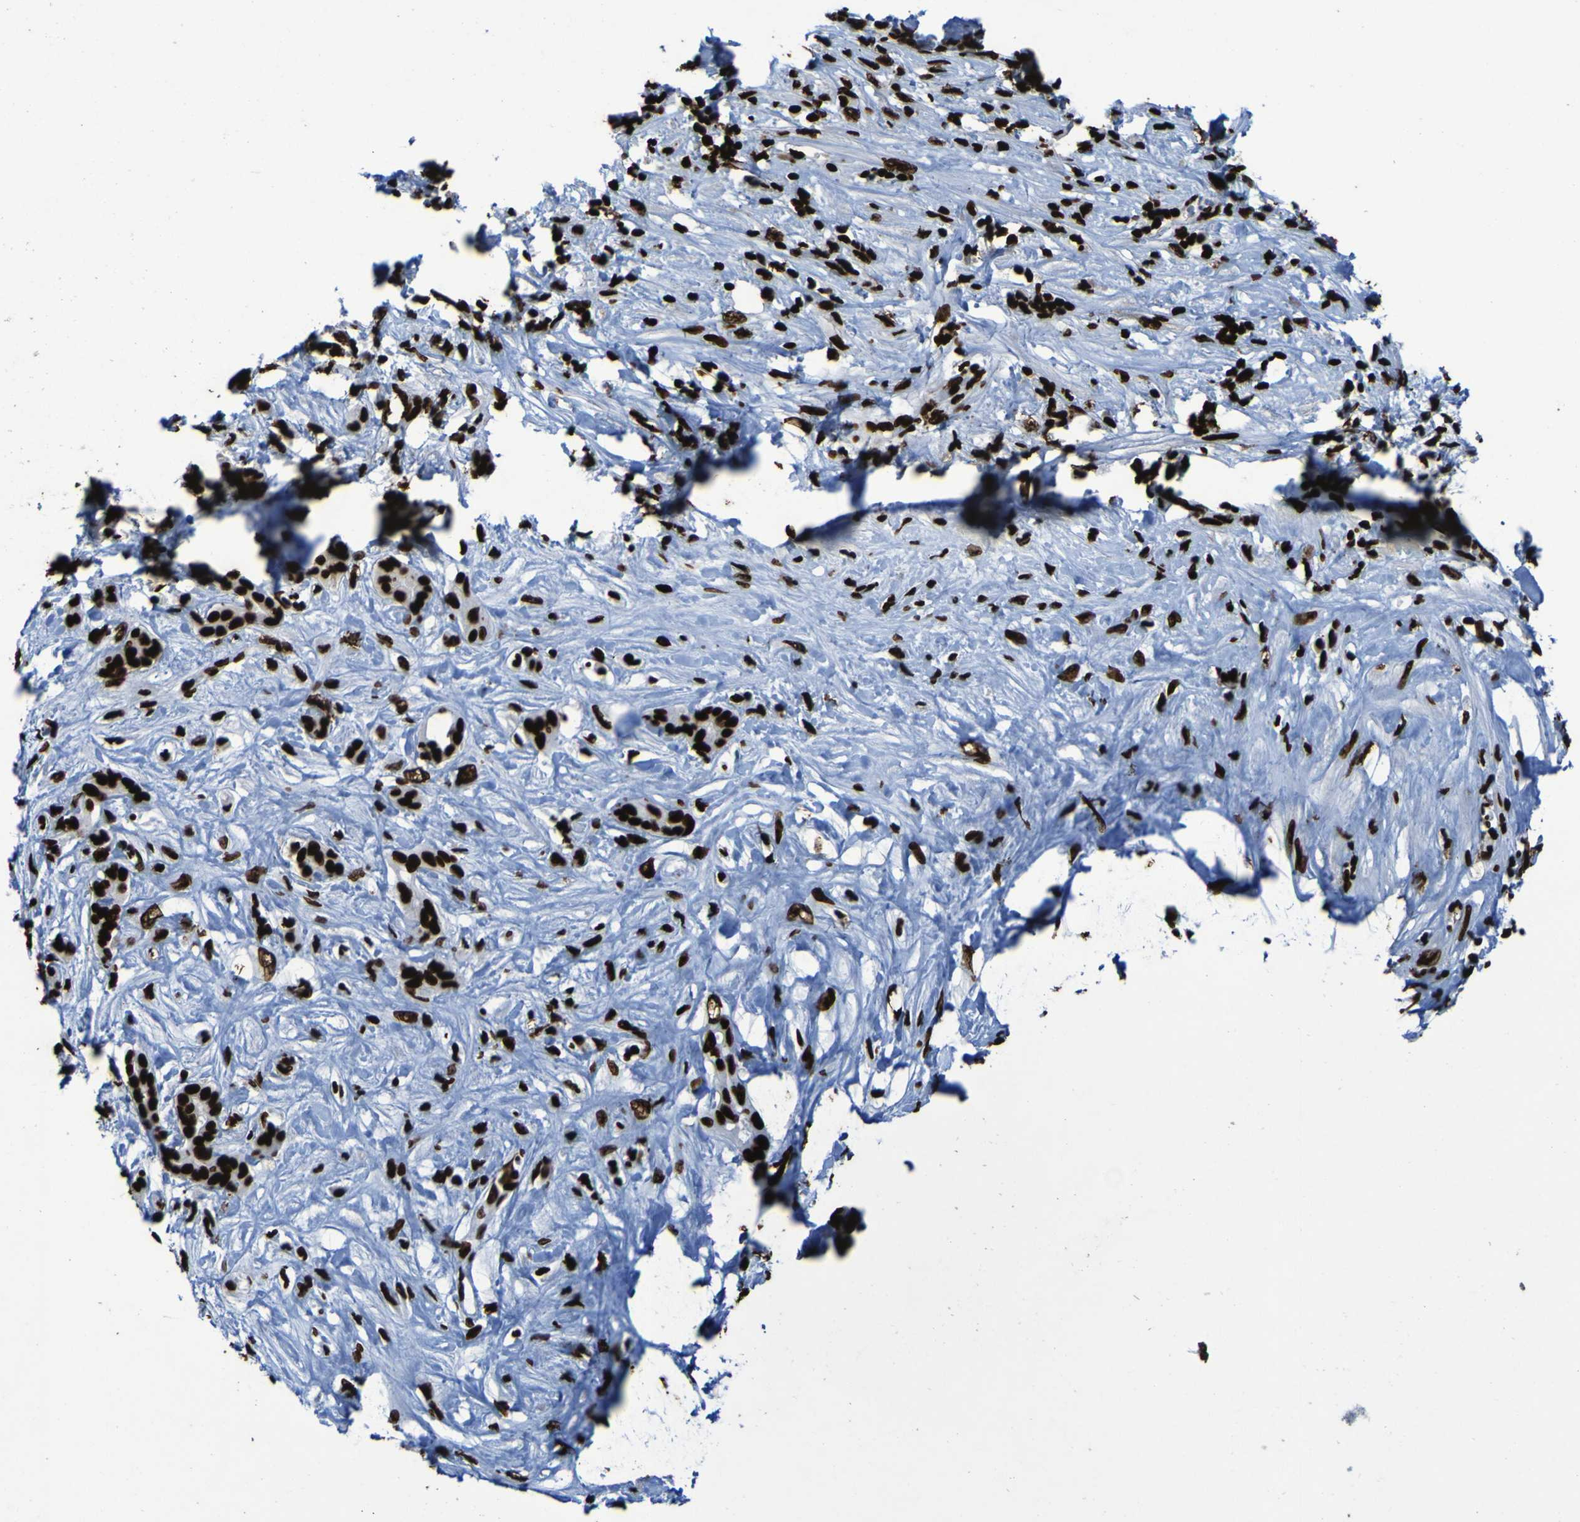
{"staining": {"intensity": "strong", "quantity": ">75%", "location": "nuclear"}, "tissue": "pancreatic cancer", "cell_type": "Tumor cells", "image_type": "cancer", "snomed": [{"axis": "morphology", "description": "Adenocarcinoma, NOS"}, {"axis": "topography", "description": "Pancreas"}], "caption": "Immunohistochemical staining of human pancreatic cancer reveals high levels of strong nuclear protein staining in approximately >75% of tumor cells. Using DAB (brown) and hematoxylin (blue) stains, captured at high magnification using brightfield microscopy.", "gene": "NPM1", "patient": {"sex": "male", "age": 41}}